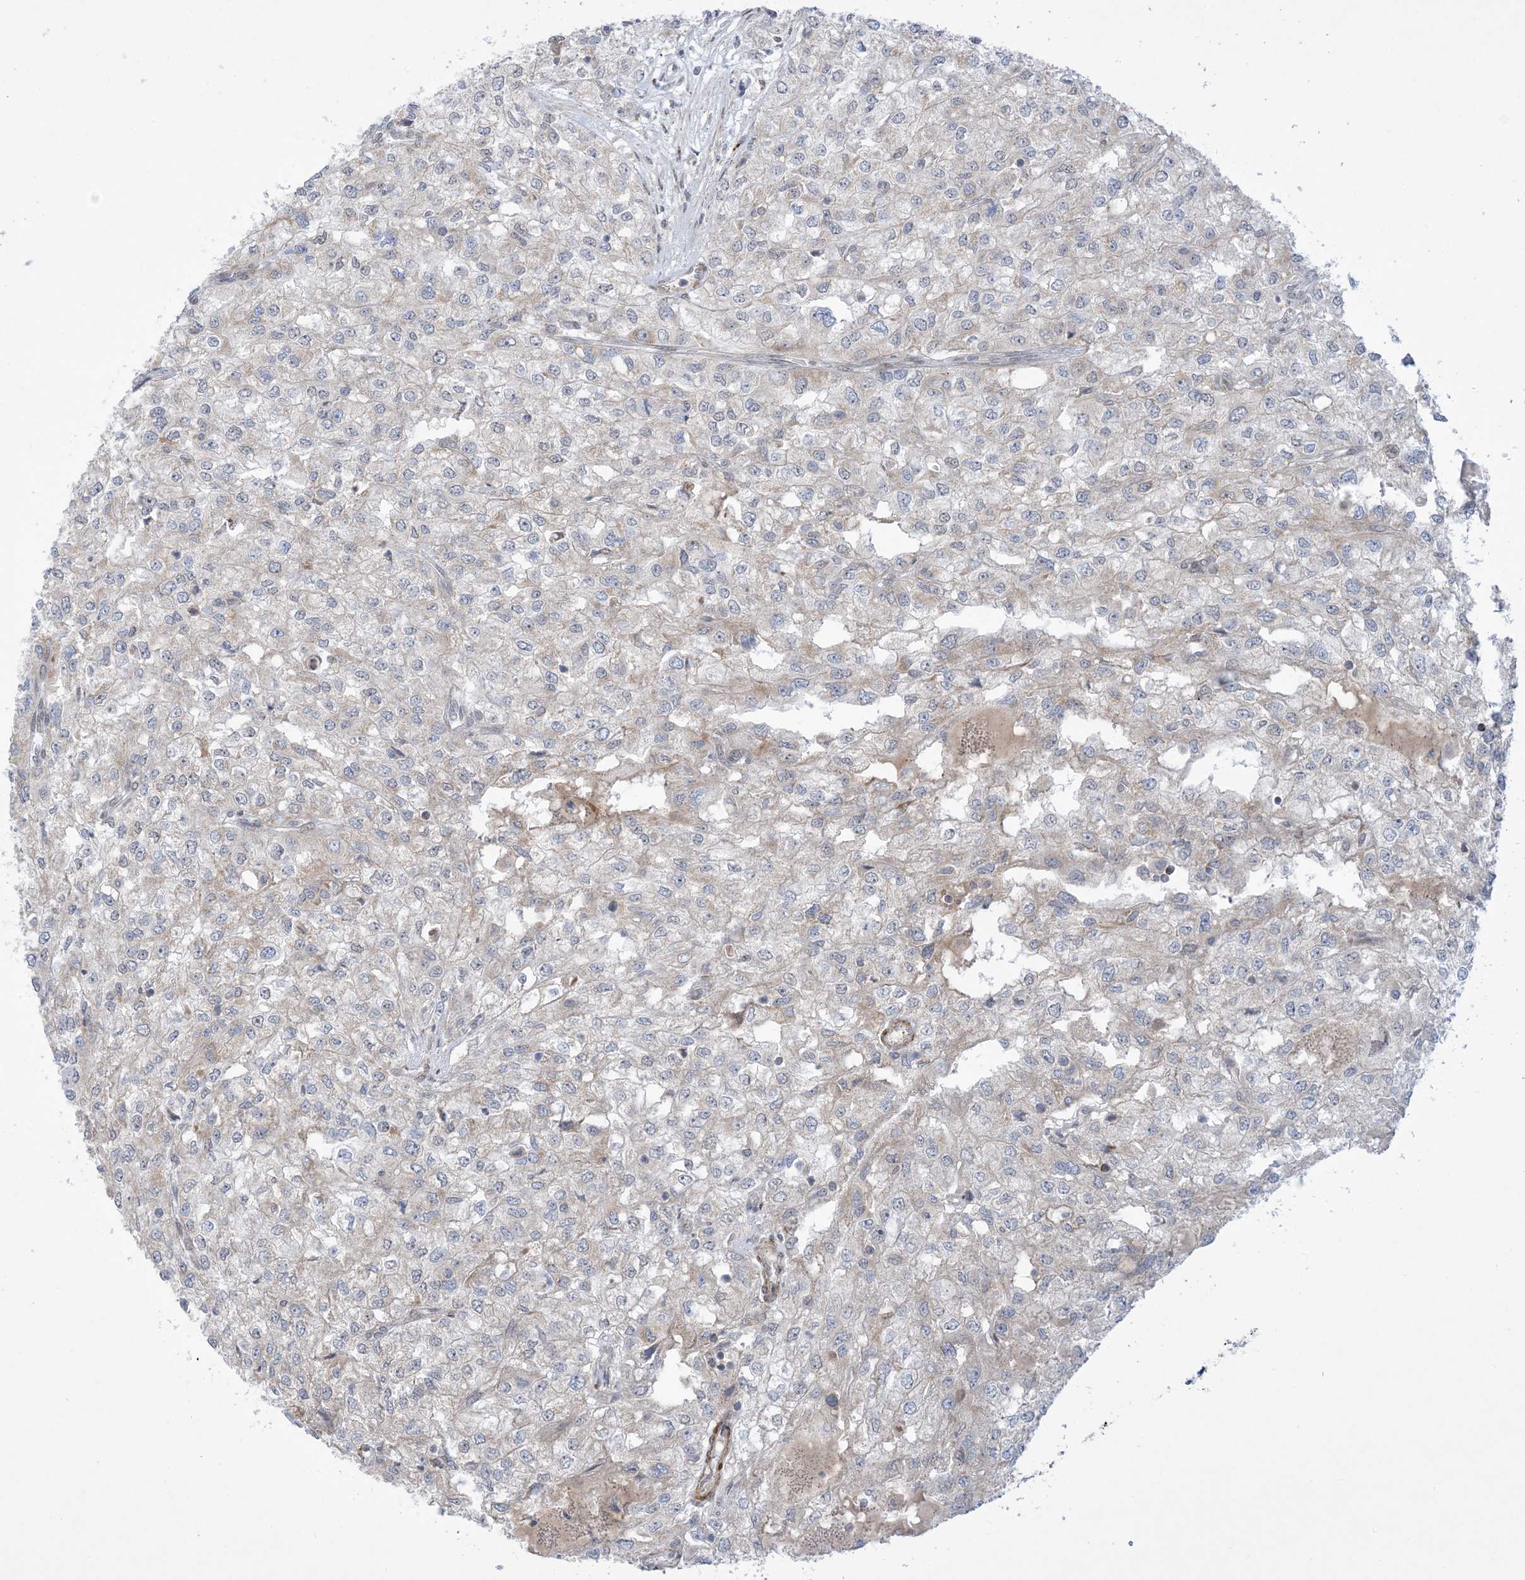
{"staining": {"intensity": "negative", "quantity": "none", "location": "none"}, "tissue": "renal cancer", "cell_type": "Tumor cells", "image_type": "cancer", "snomed": [{"axis": "morphology", "description": "Adenocarcinoma, NOS"}, {"axis": "topography", "description": "Kidney"}], "caption": "Immunohistochemistry (IHC) of renal cancer (adenocarcinoma) displays no staining in tumor cells. (DAB immunohistochemistry, high magnification).", "gene": "ZNF8", "patient": {"sex": "female", "age": 54}}